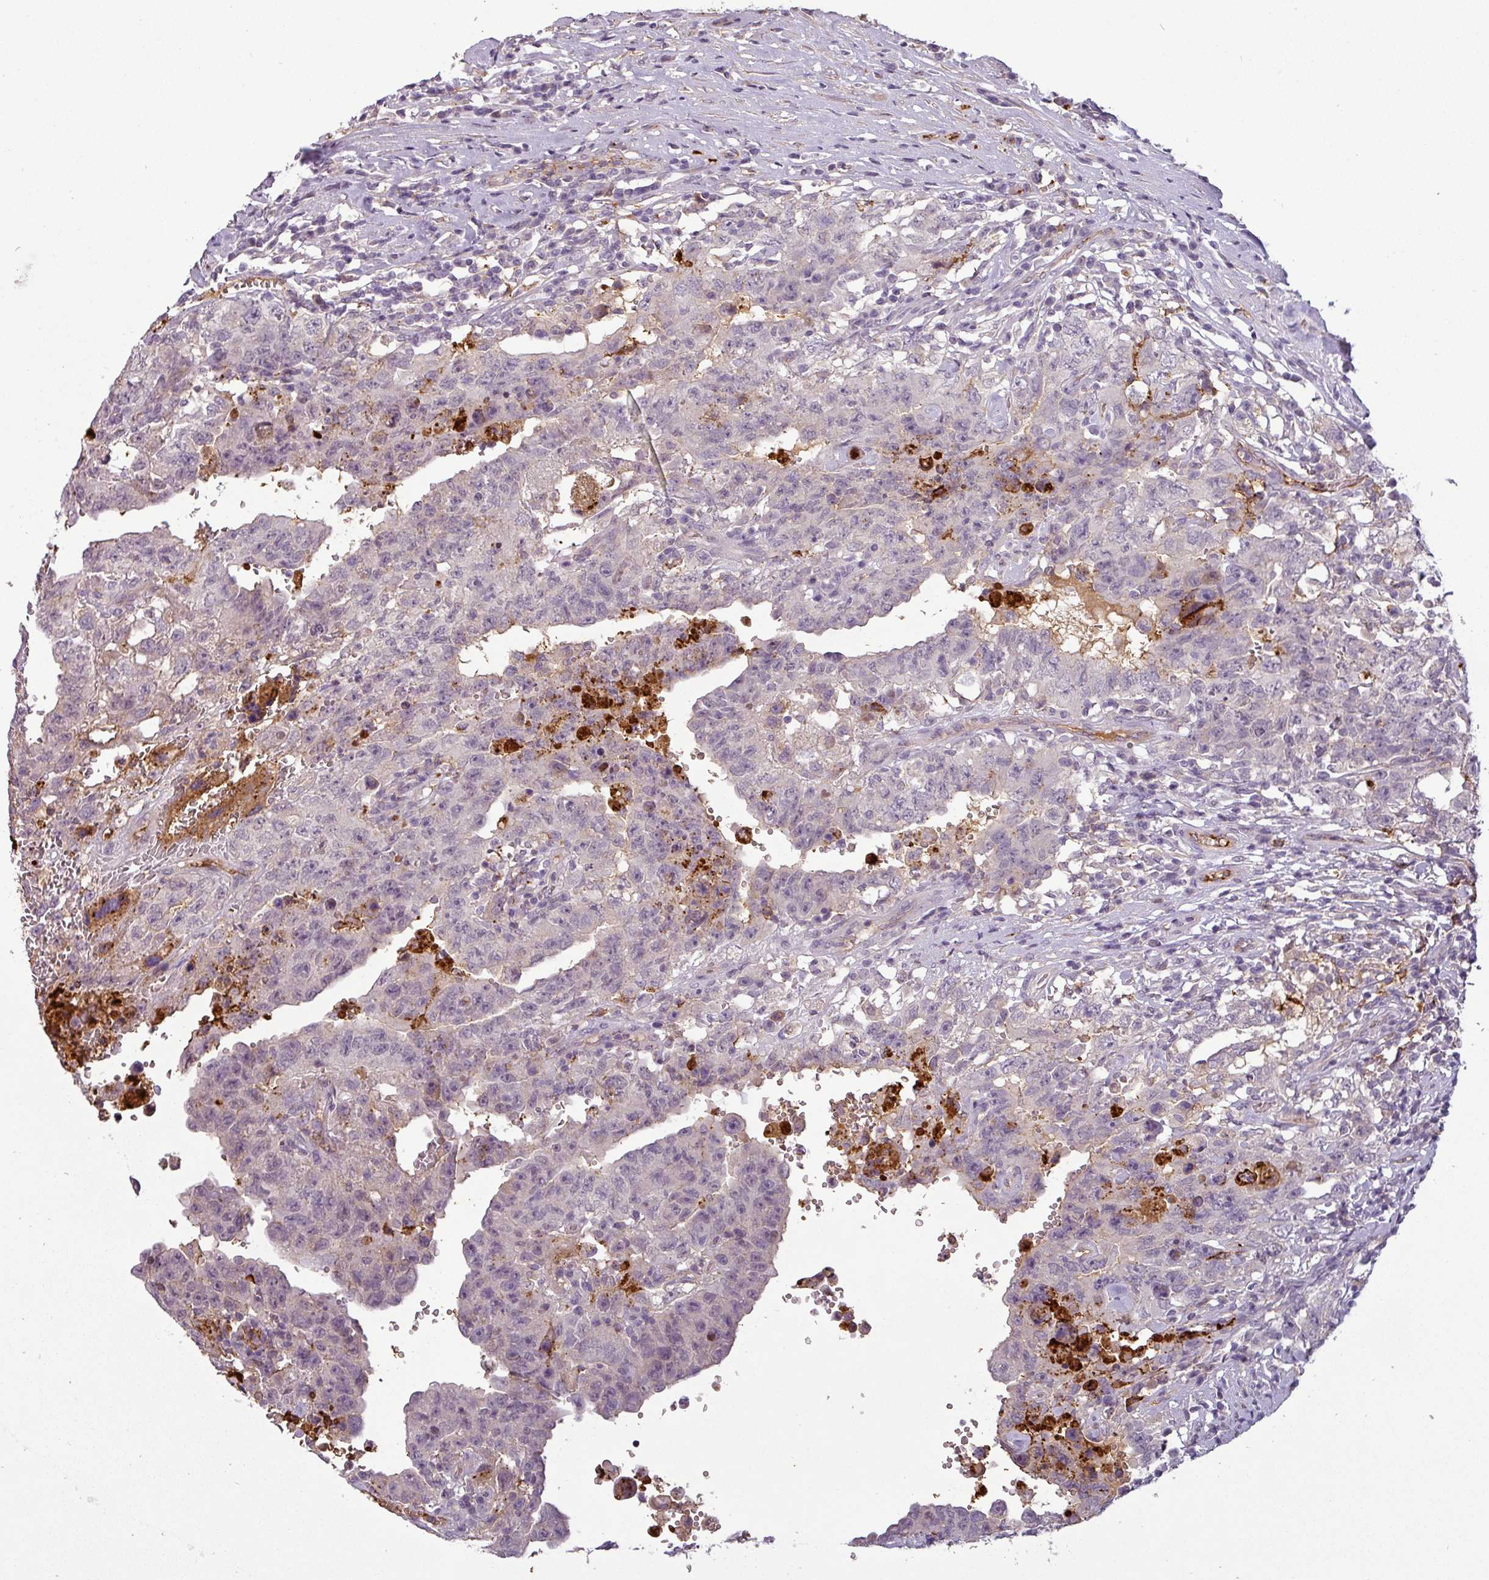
{"staining": {"intensity": "weak", "quantity": "<25%", "location": "cytoplasmic/membranous"}, "tissue": "testis cancer", "cell_type": "Tumor cells", "image_type": "cancer", "snomed": [{"axis": "morphology", "description": "Carcinoma, Embryonal, NOS"}, {"axis": "topography", "description": "Testis"}], "caption": "This is an immunohistochemistry histopathology image of testis cancer. There is no positivity in tumor cells.", "gene": "APOC1", "patient": {"sex": "male", "age": 26}}